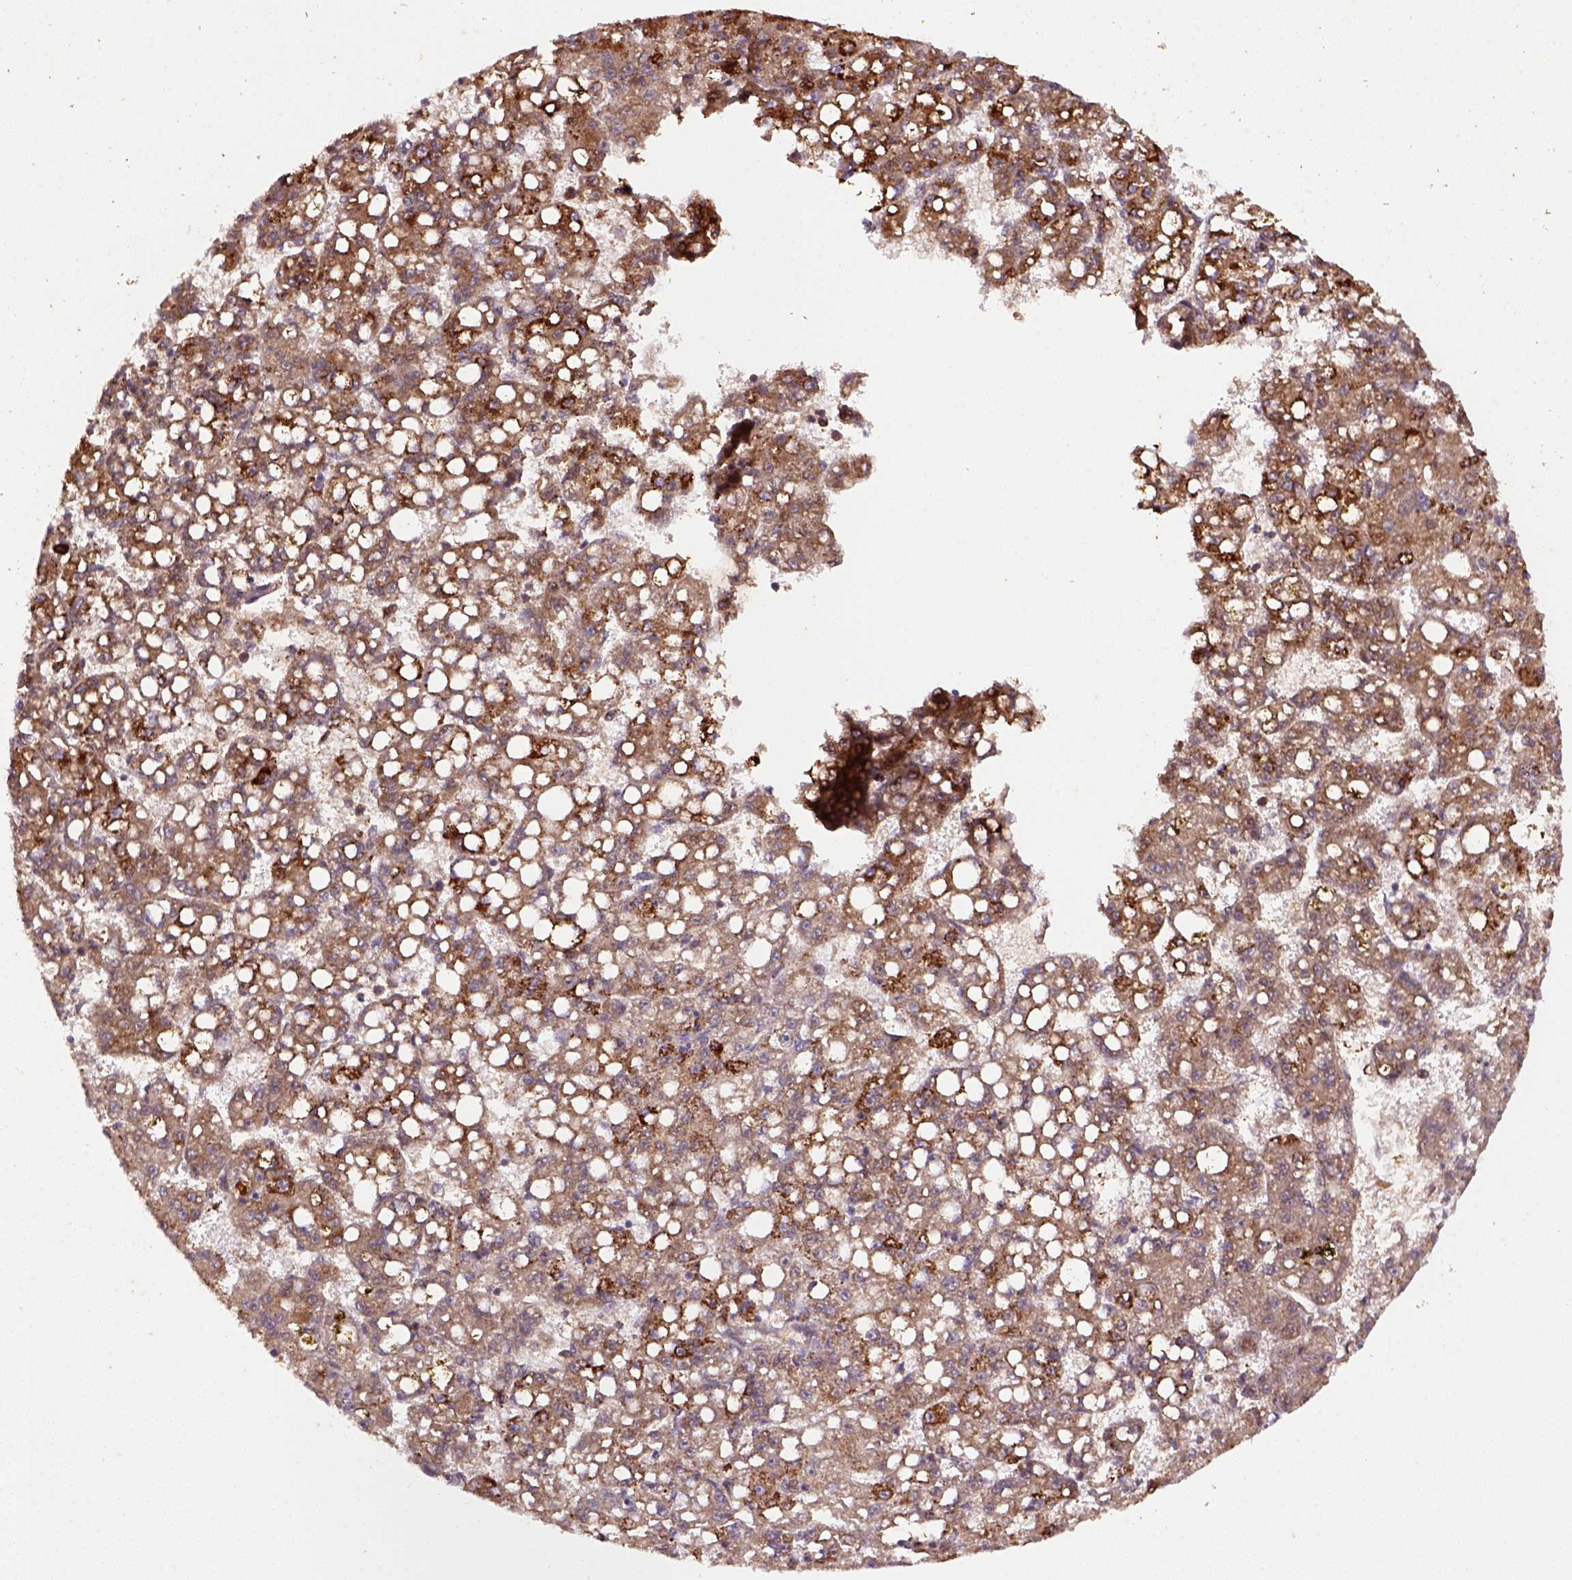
{"staining": {"intensity": "moderate", "quantity": ">75%", "location": "cytoplasmic/membranous"}, "tissue": "liver cancer", "cell_type": "Tumor cells", "image_type": "cancer", "snomed": [{"axis": "morphology", "description": "Carcinoma, Hepatocellular, NOS"}, {"axis": "topography", "description": "Liver"}], "caption": "Liver hepatocellular carcinoma stained with immunohistochemistry exhibits moderate cytoplasmic/membranous expression in about >75% of tumor cells. Using DAB (brown) and hematoxylin (blue) stains, captured at high magnification using brightfield microscopy.", "gene": "FZD7", "patient": {"sex": "female", "age": 65}}